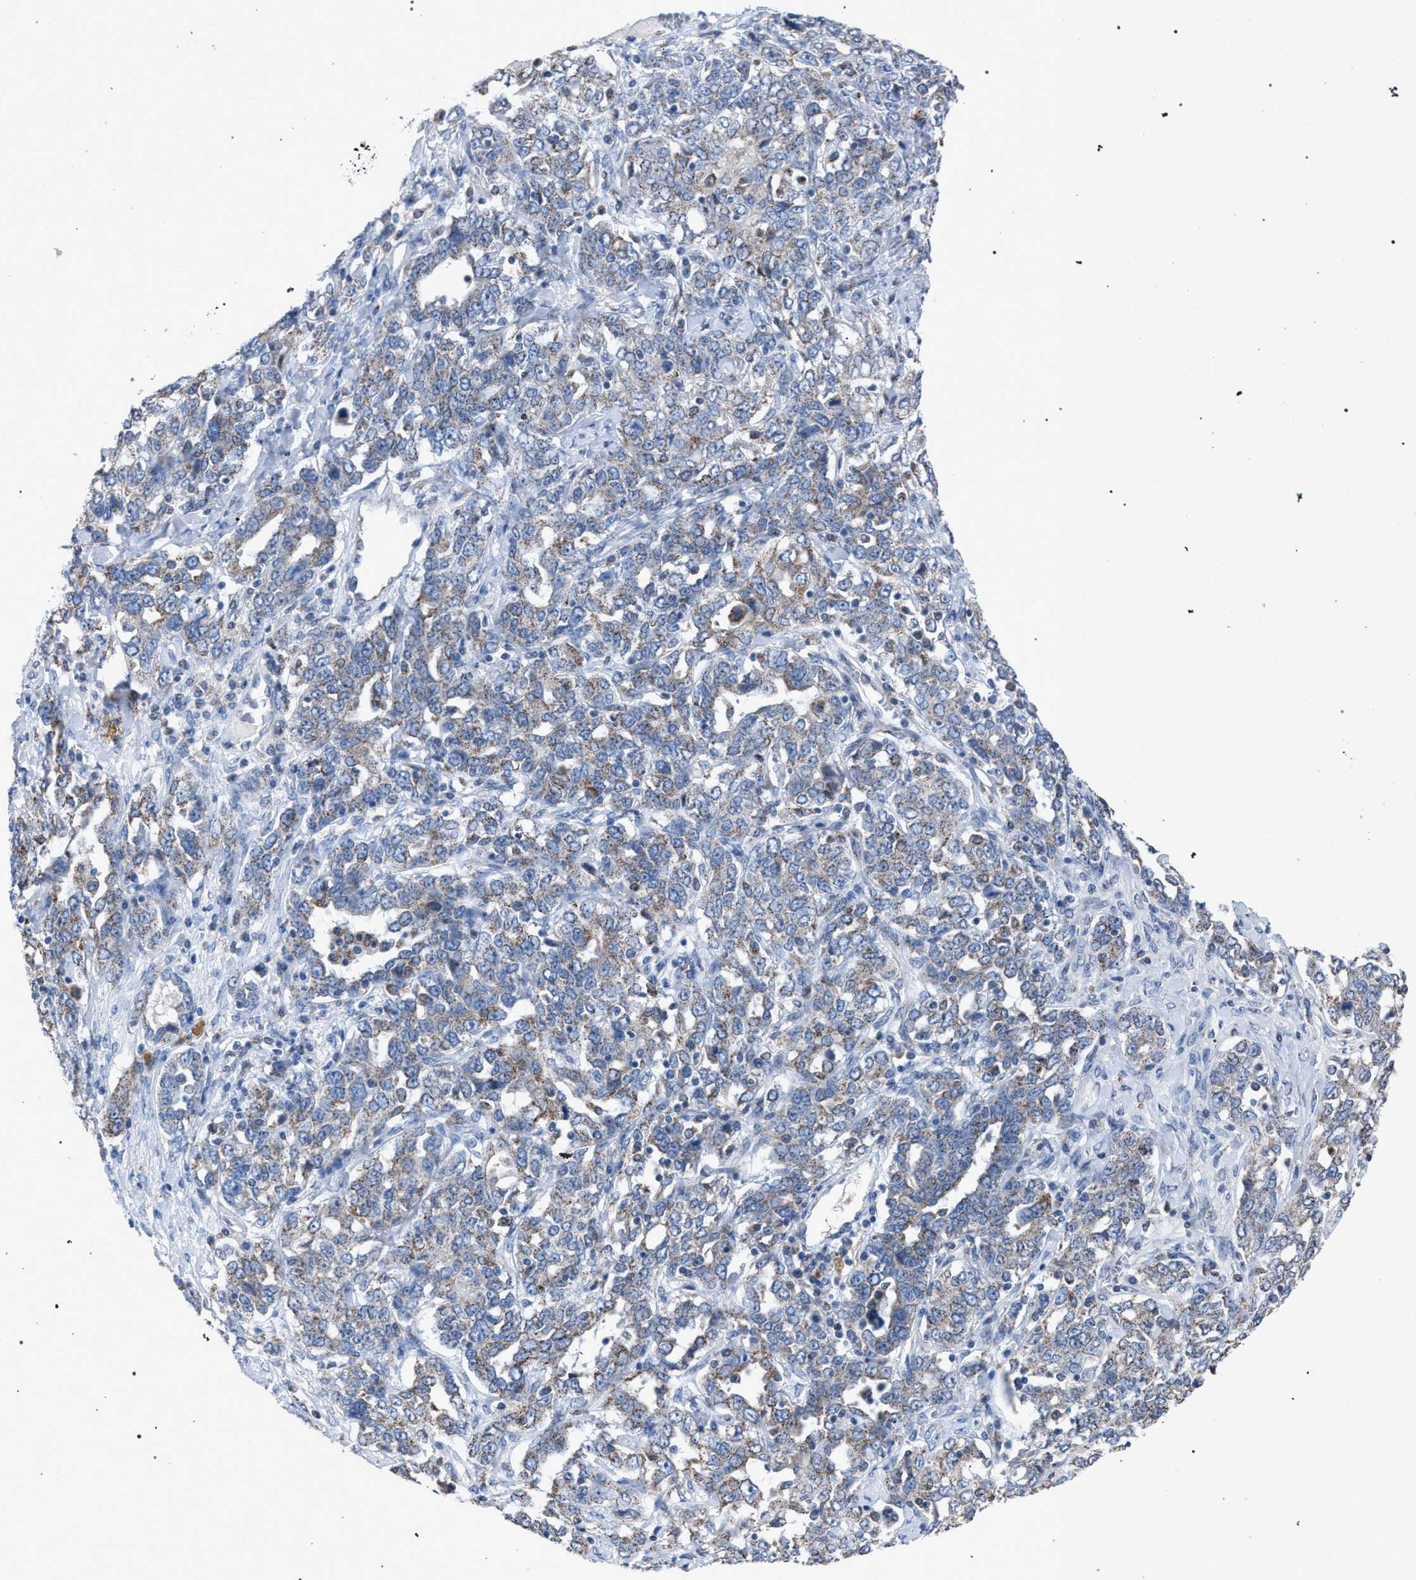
{"staining": {"intensity": "weak", "quantity": "25%-75%", "location": "cytoplasmic/membranous"}, "tissue": "ovarian cancer", "cell_type": "Tumor cells", "image_type": "cancer", "snomed": [{"axis": "morphology", "description": "Carcinoma, endometroid"}, {"axis": "topography", "description": "Ovary"}], "caption": "Immunohistochemical staining of human ovarian endometroid carcinoma reveals low levels of weak cytoplasmic/membranous positivity in about 25%-75% of tumor cells.", "gene": "HSD17B4", "patient": {"sex": "female", "age": 62}}